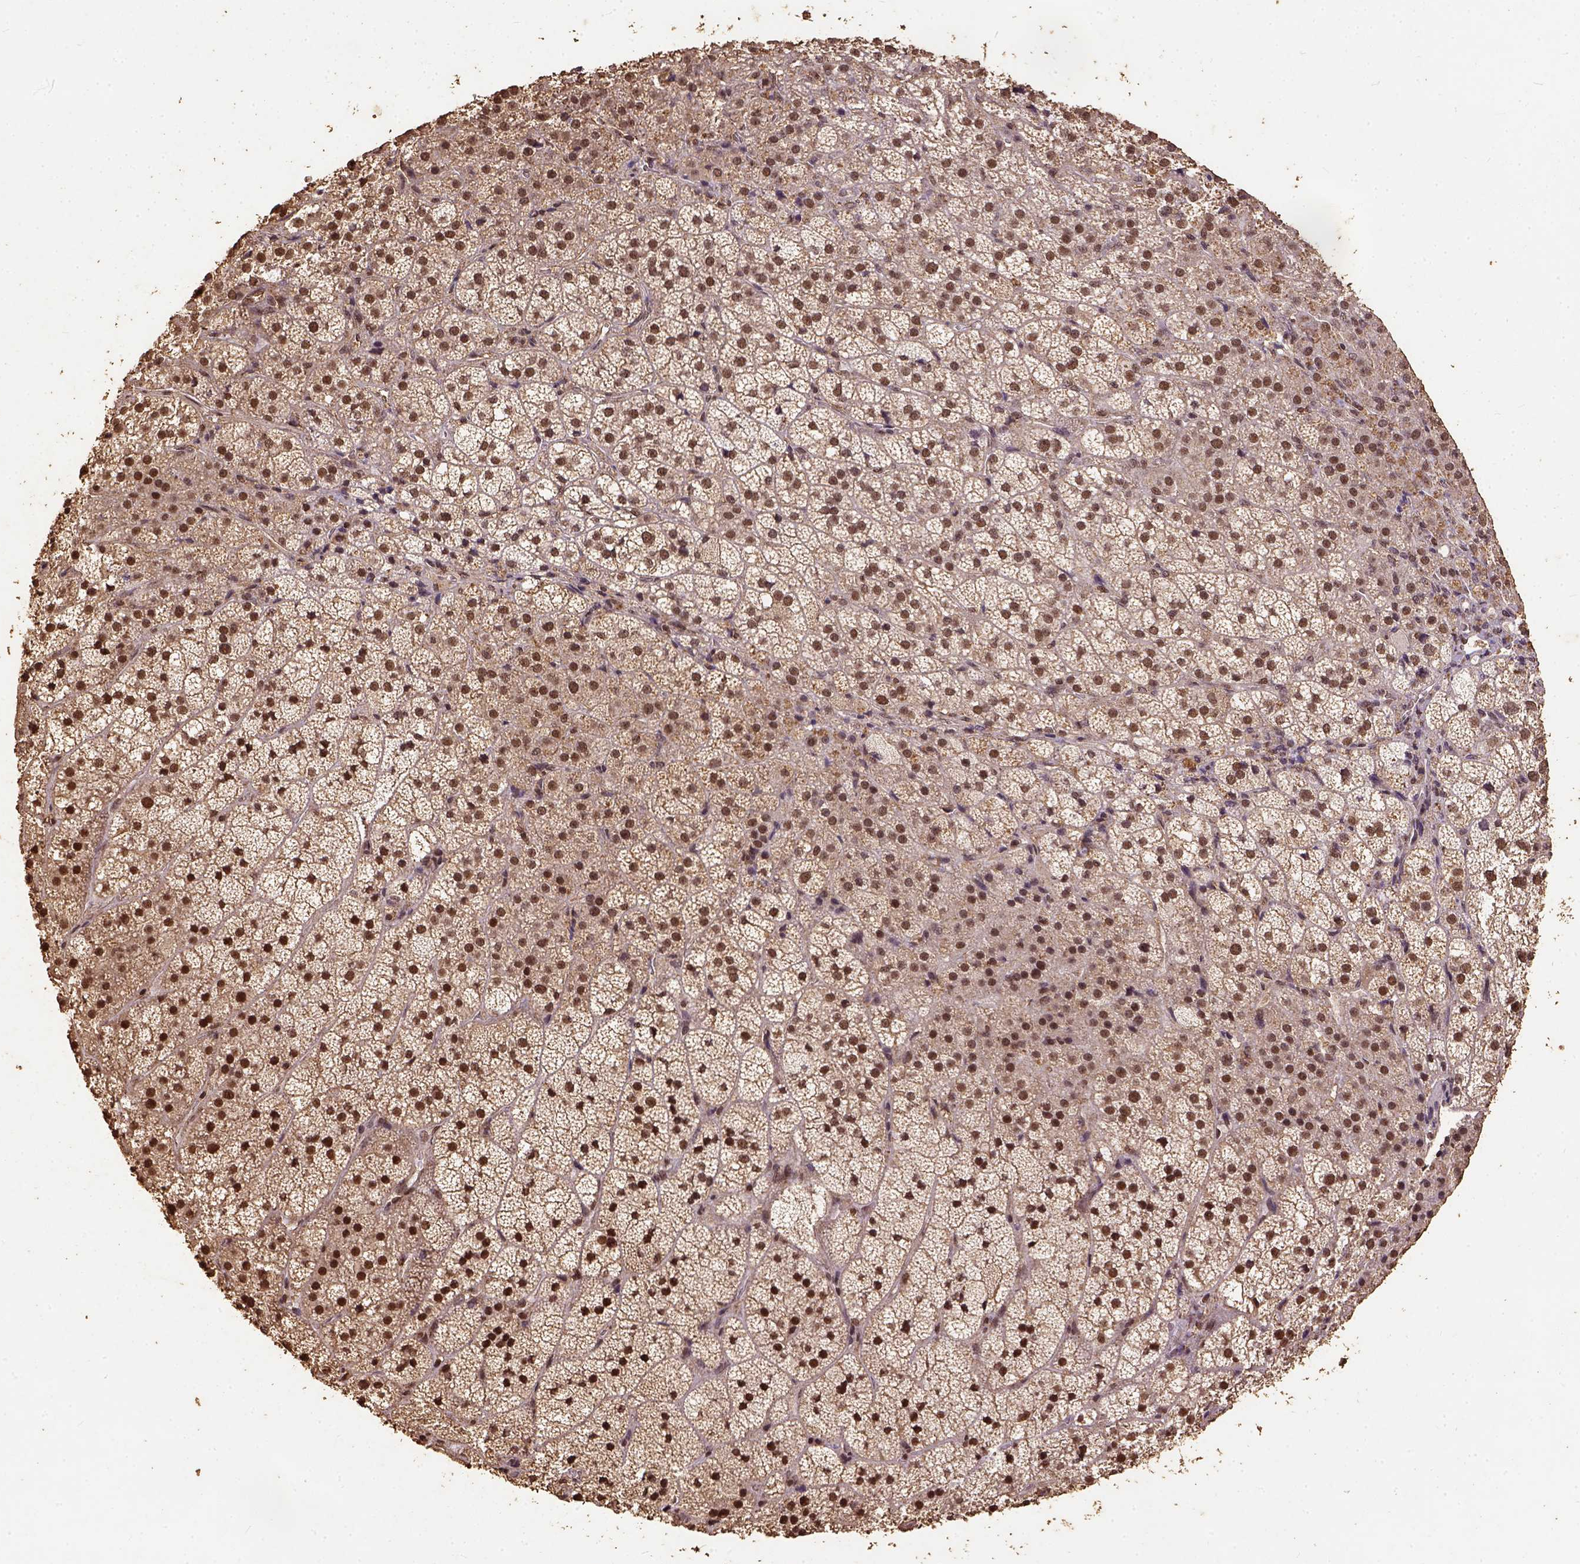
{"staining": {"intensity": "strong", "quantity": ">75%", "location": "cytoplasmic/membranous,nuclear"}, "tissue": "adrenal gland", "cell_type": "Glandular cells", "image_type": "normal", "snomed": [{"axis": "morphology", "description": "Normal tissue, NOS"}, {"axis": "topography", "description": "Adrenal gland"}], "caption": "Glandular cells reveal high levels of strong cytoplasmic/membranous,nuclear positivity in approximately >75% of cells in benign adrenal gland. The staining was performed using DAB, with brown indicating positive protein expression. Nuclei are stained blue with hematoxylin.", "gene": "NACC1", "patient": {"sex": "female", "age": 60}}